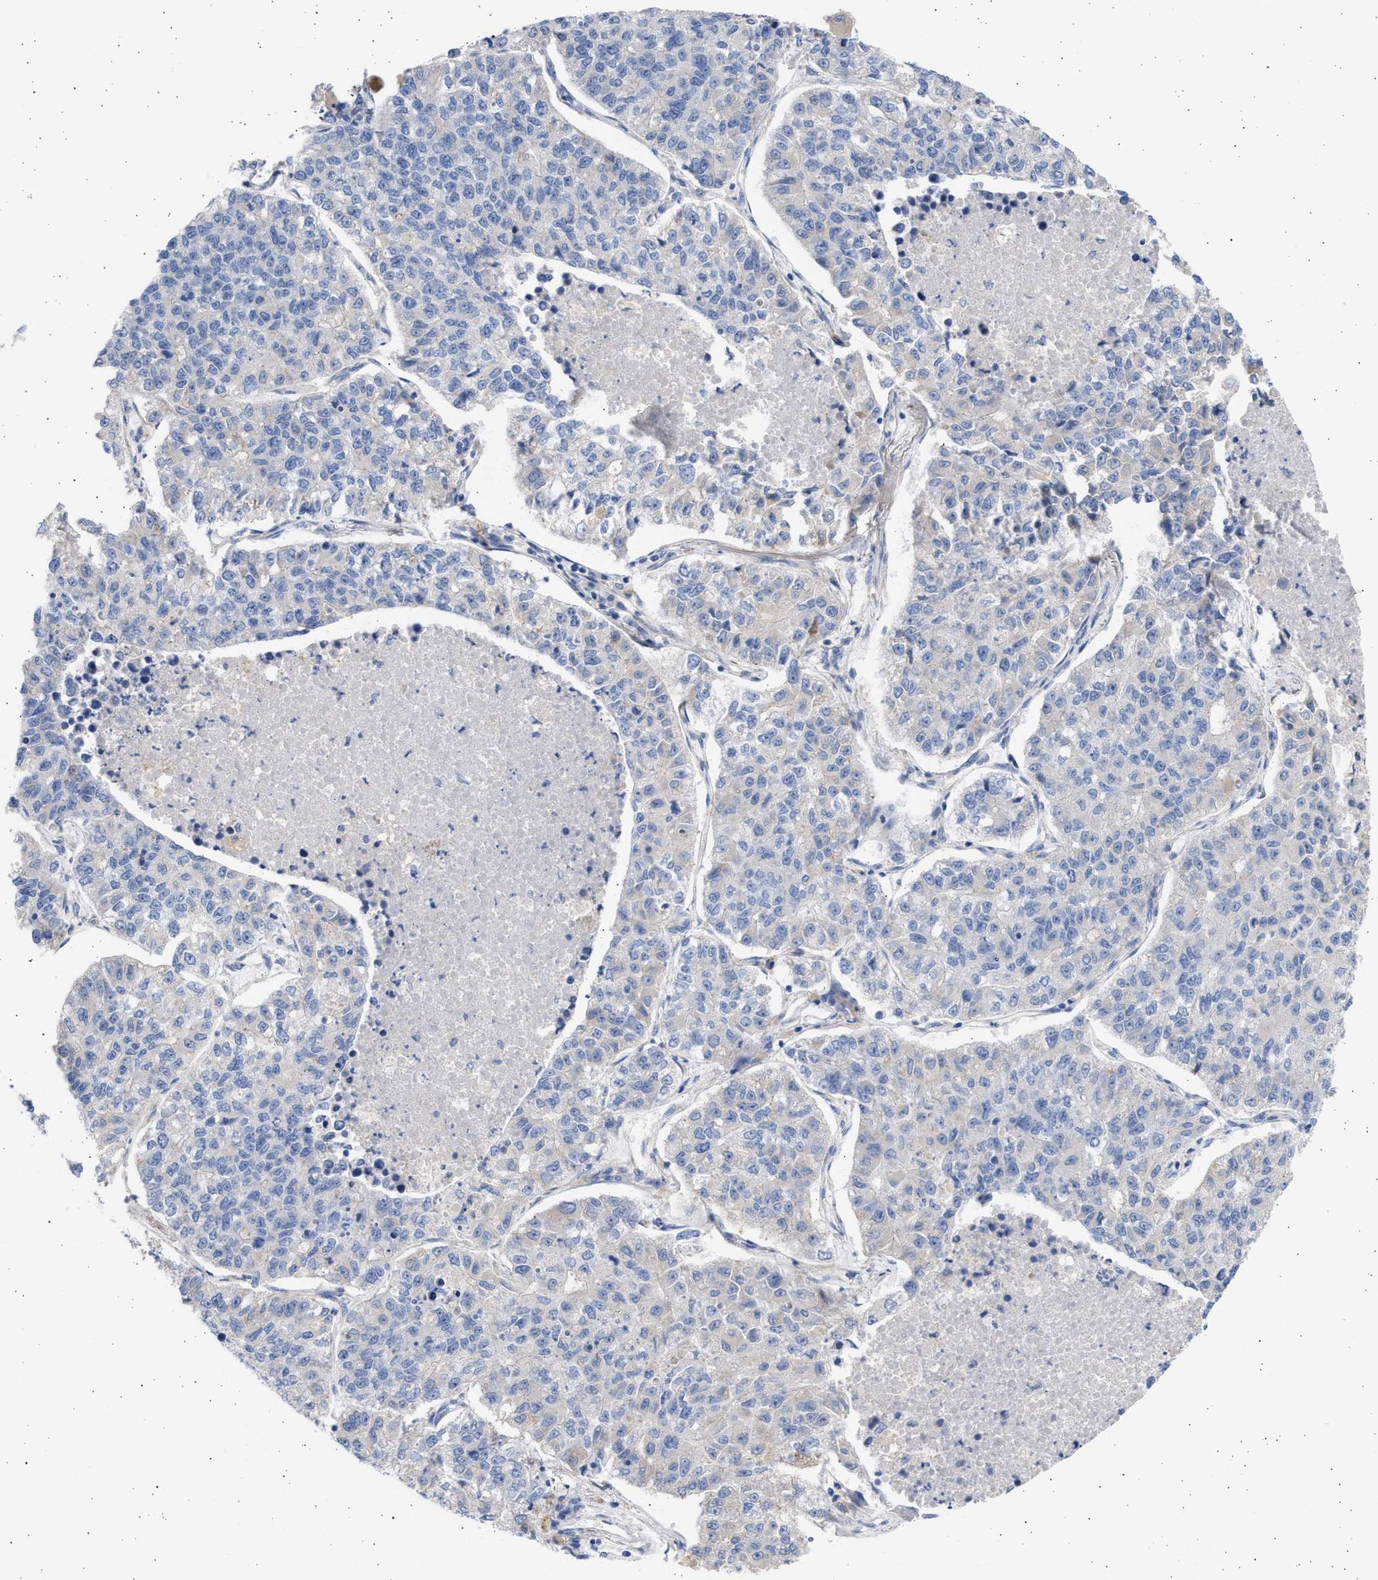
{"staining": {"intensity": "negative", "quantity": "none", "location": "none"}, "tissue": "lung cancer", "cell_type": "Tumor cells", "image_type": "cancer", "snomed": [{"axis": "morphology", "description": "Adenocarcinoma, NOS"}, {"axis": "topography", "description": "Lung"}], "caption": "This is an immunohistochemistry (IHC) histopathology image of human adenocarcinoma (lung). There is no positivity in tumor cells.", "gene": "NBR1", "patient": {"sex": "male", "age": 49}}